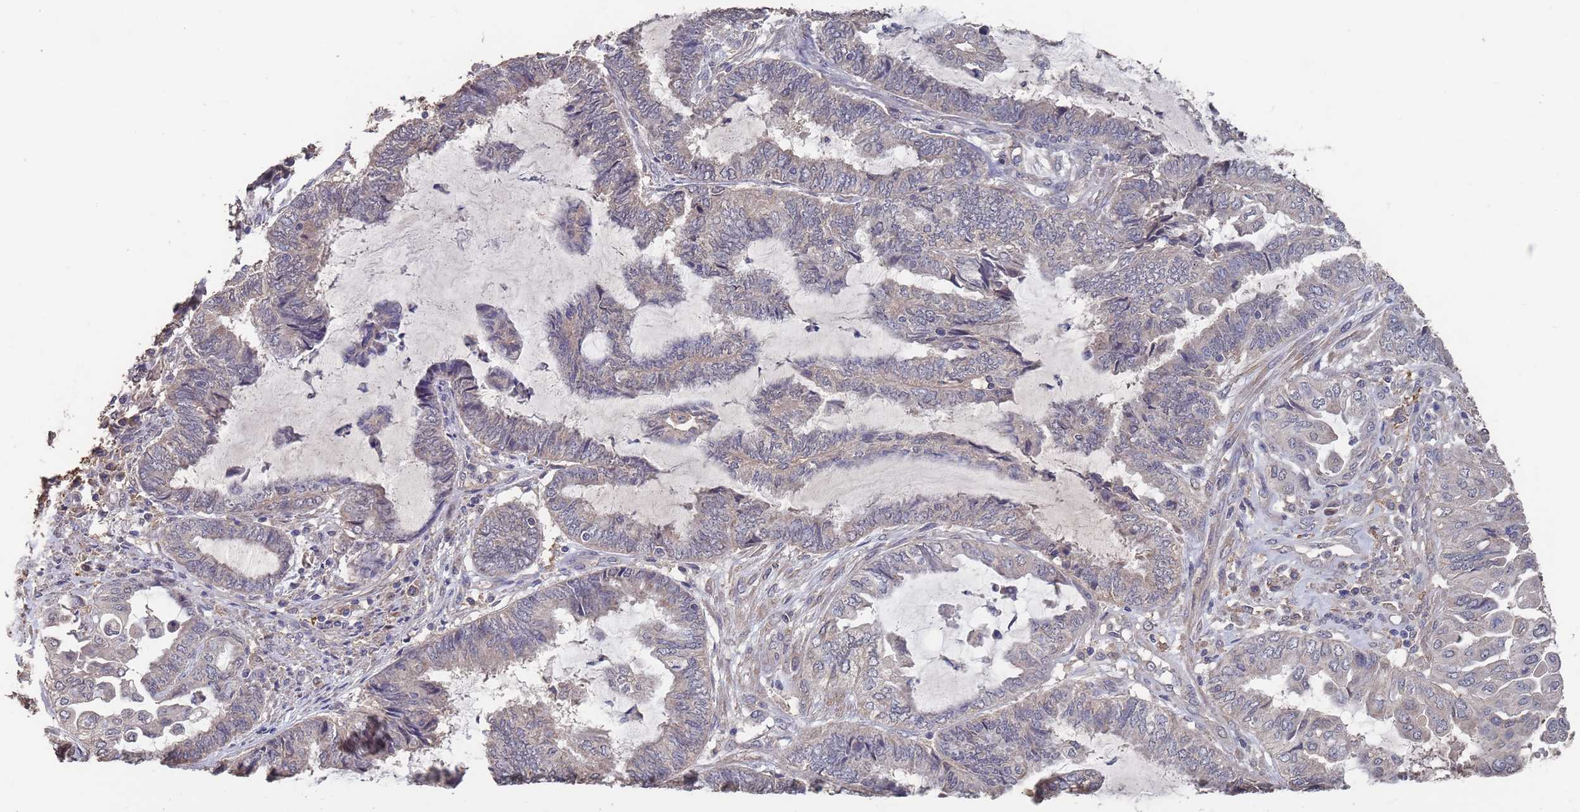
{"staining": {"intensity": "weak", "quantity": "<25%", "location": "cytoplasmic/membranous"}, "tissue": "endometrial cancer", "cell_type": "Tumor cells", "image_type": "cancer", "snomed": [{"axis": "morphology", "description": "Adenocarcinoma, NOS"}, {"axis": "topography", "description": "Uterus"}, {"axis": "topography", "description": "Endometrium"}], "caption": "This image is of endometrial adenocarcinoma stained with immunohistochemistry to label a protein in brown with the nuclei are counter-stained blue. There is no staining in tumor cells.", "gene": "BTBD18", "patient": {"sex": "female", "age": 70}}